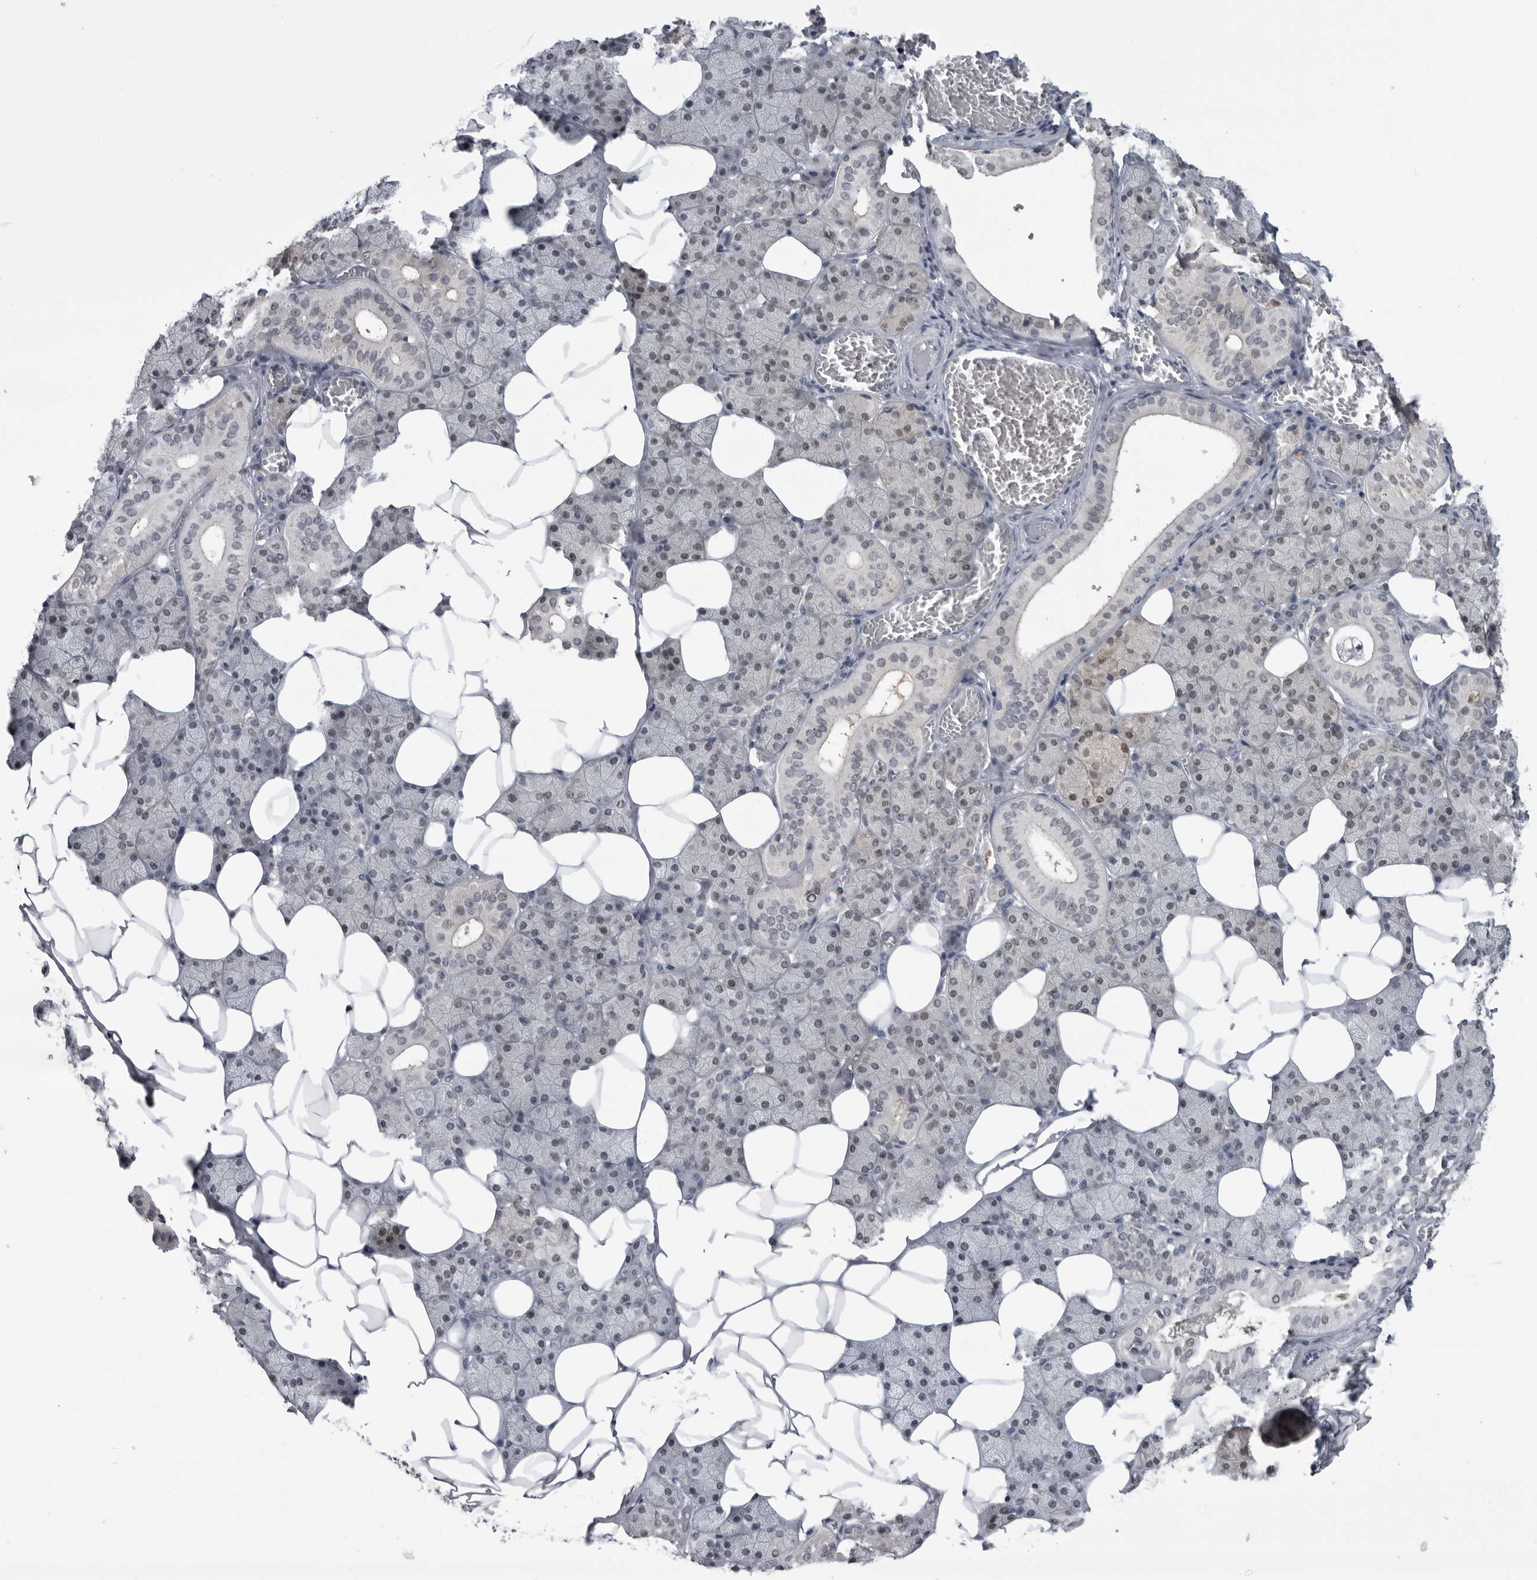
{"staining": {"intensity": "weak", "quantity": "25%-75%", "location": "nuclear"}, "tissue": "salivary gland", "cell_type": "Glandular cells", "image_type": "normal", "snomed": [{"axis": "morphology", "description": "Normal tissue, NOS"}, {"axis": "topography", "description": "Salivary gland"}], "caption": "Brown immunohistochemical staining in unremarkable salivary gland demonstrates weak nuclear expression in approximately 25%-75% of glandular cells. (brown staining indicates protein expression, while blue staining denotes nuclei).", "gene": "PDCL3", "patient": {"sex": "female", "age": 33}}